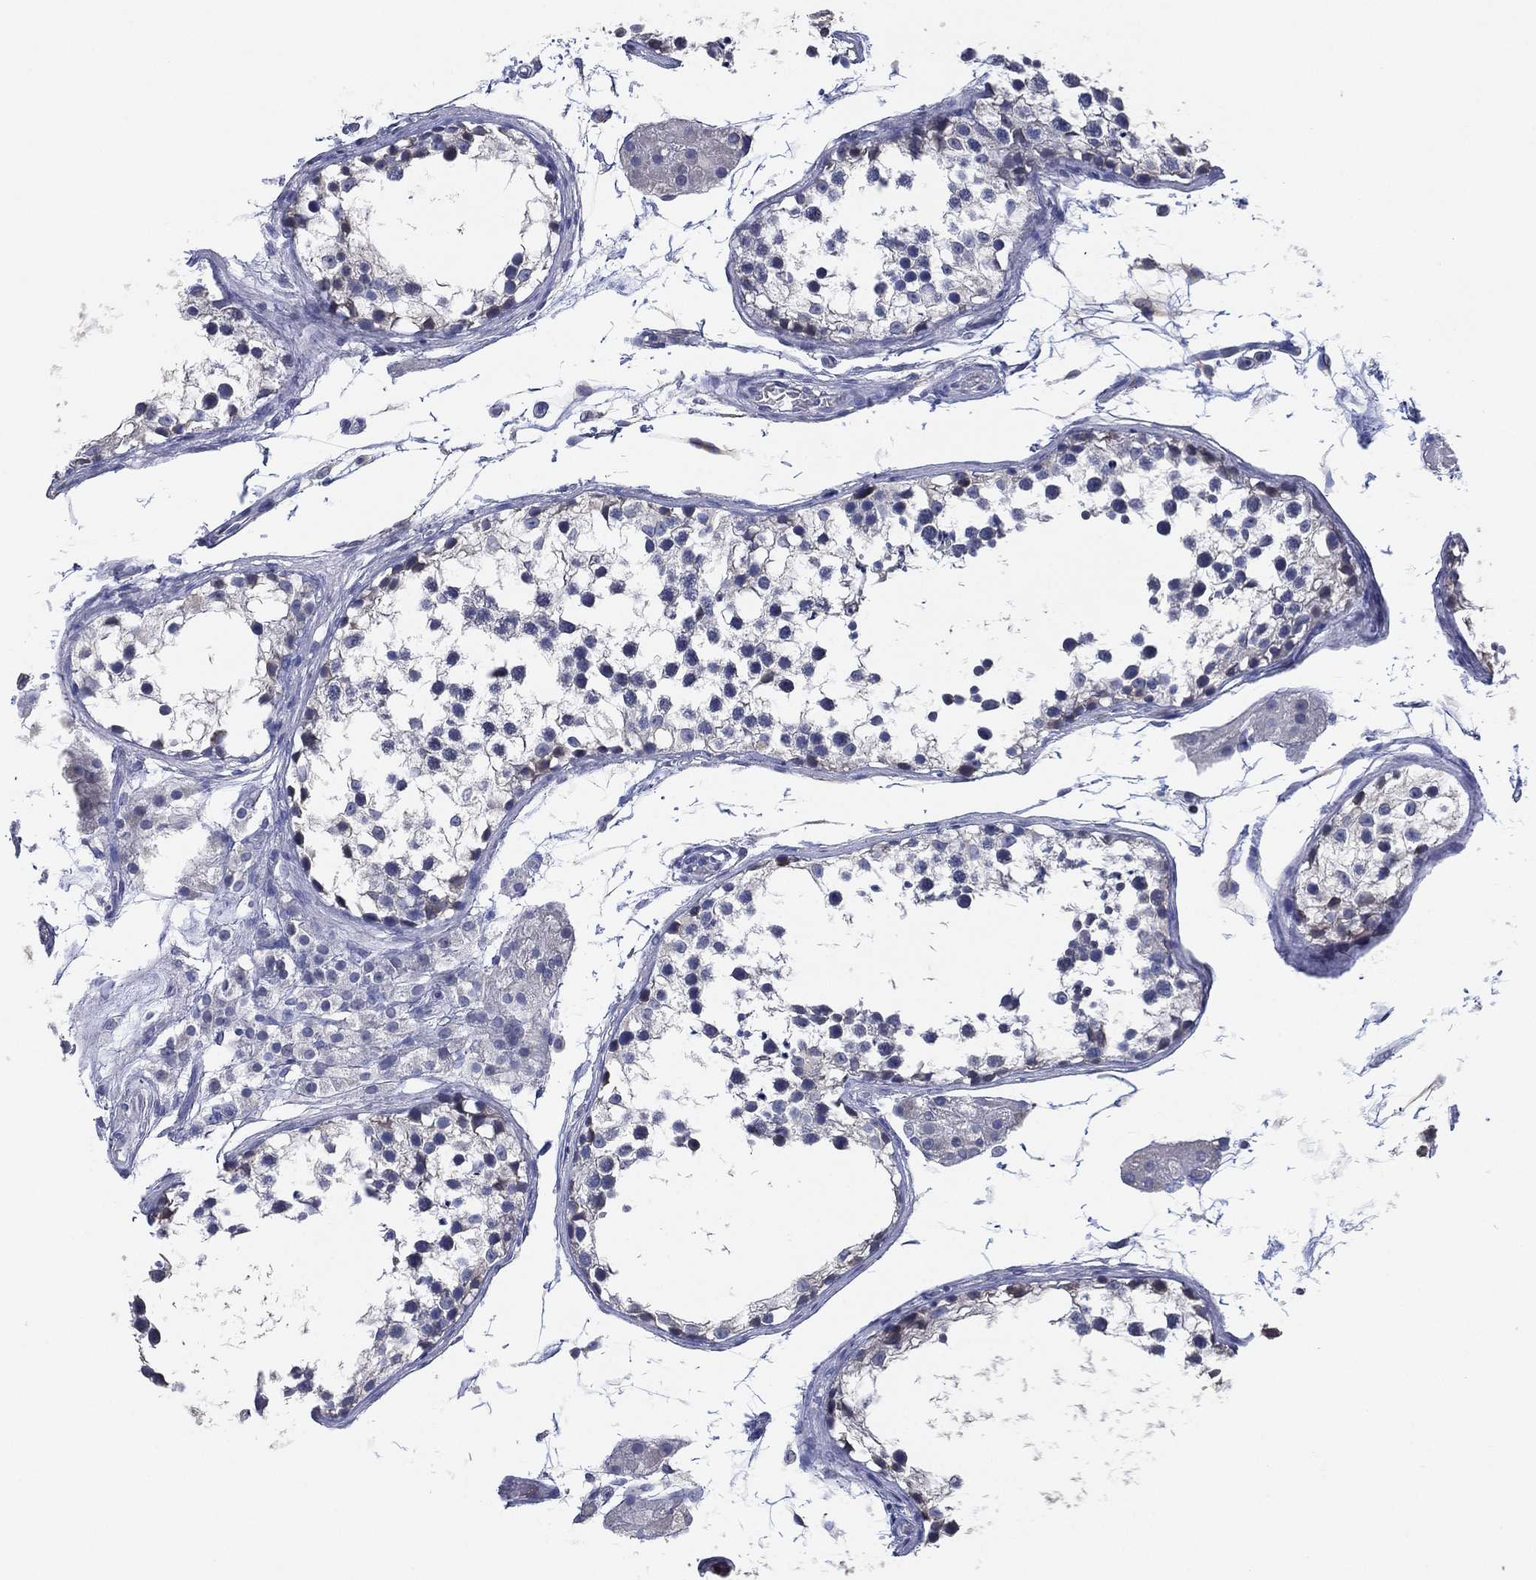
{"staining": {"intensity": "negative", "quantity": "none", "location": "none"}, "tissue": "testis", "cell_type": "Cells in seminiferous ducts", "image_type": "normal", "snomed": [{"axis": "morphology", "description": "Normal tissue, NOS"}, {"axis": "morphology", "description": "Seminoma, NOS"}, {"axis": "topography", "description": "Testis"}], "caption": "This is a micrograph of IHC staining of normal testis, which shows no expression in cells in seminiferous ducts. (DAB IHC visualized using brightfield microscopy, high magnification).", "gene": "CFTR", "patient": {"sex": "male", "age": 65}}